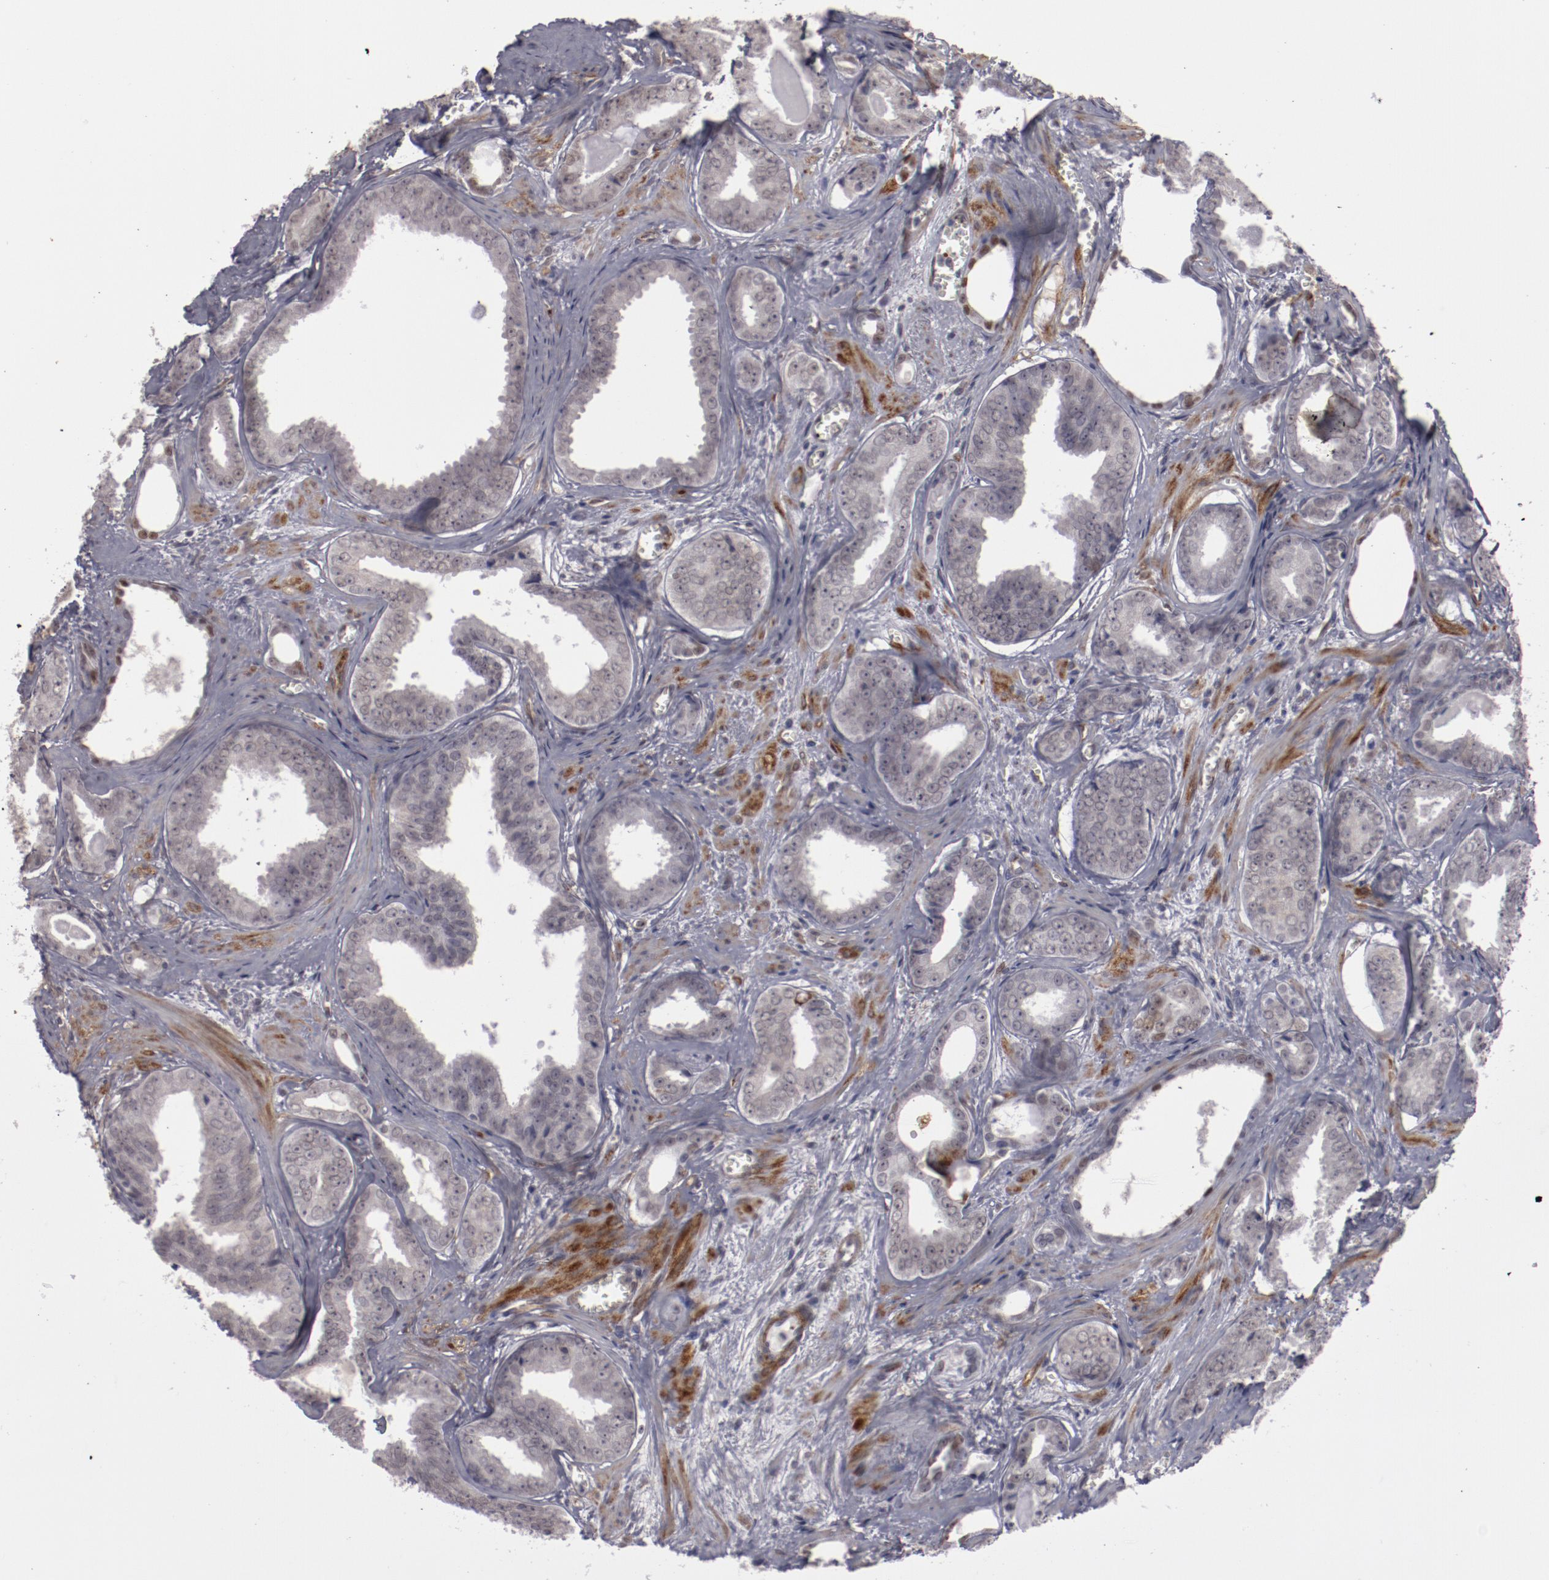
{"staining": {"intensity": "negative", "quantity": "none", "location": "none"}, "tissue": "prostate cancer", "cell_type": "Tumor cells", "image_type": "cancer", "snomed": [{"axis": "morphology", "description": "Adenocarcinoma, Medium grade"}, {"axis": "topography", "description": "Prostate"}], "caption": "This is a image of immunohistochemistry staining of medium-grade adenocarcinoma (prostate), which shows no positivity in tumor cells.", "gene": "LEF1", "patient": {"sex": "male", "age": 79}}